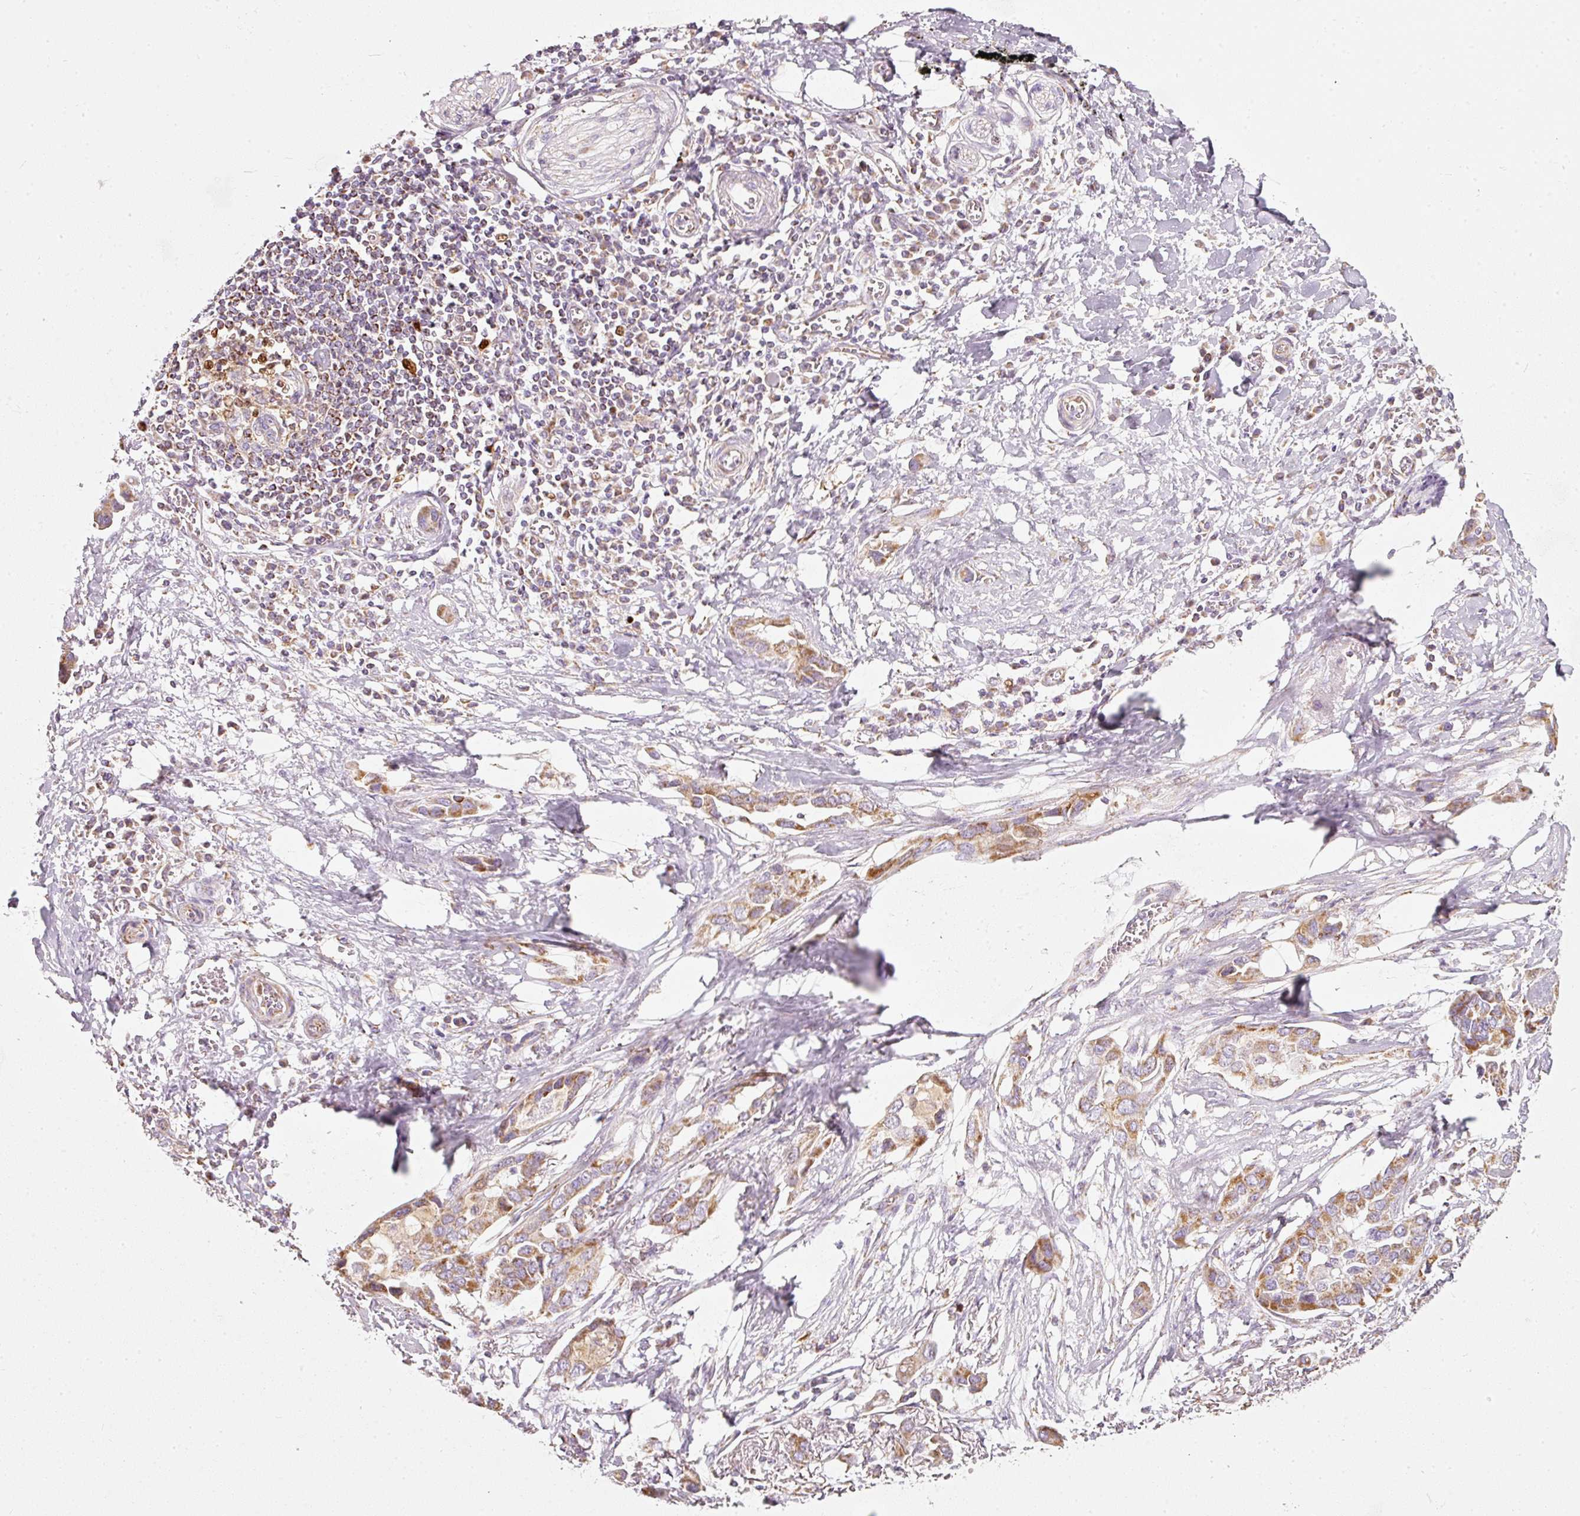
{"staining": {"intensity": "moderate", "quantity": ">75%", "location": "cytoplasmic/membranous,nuclear"}, "tissue": "lung cancer", "cell_type": "Tumor cells", "image_type": "cancer", "snomed": [{"axis": "morphology", "description": "Adenocarcinoma, NOS"}, {"axis": "topography", "description": "Lung"}], "caption": "Lung adenocarcinoma stained with a brown dye reveals moderate cytoplasmic/membranous and nuclear positive expression in approximately >75% of tumor cells.", "gene": "DUT", "patient": {"sex": "female", "age": 76}}